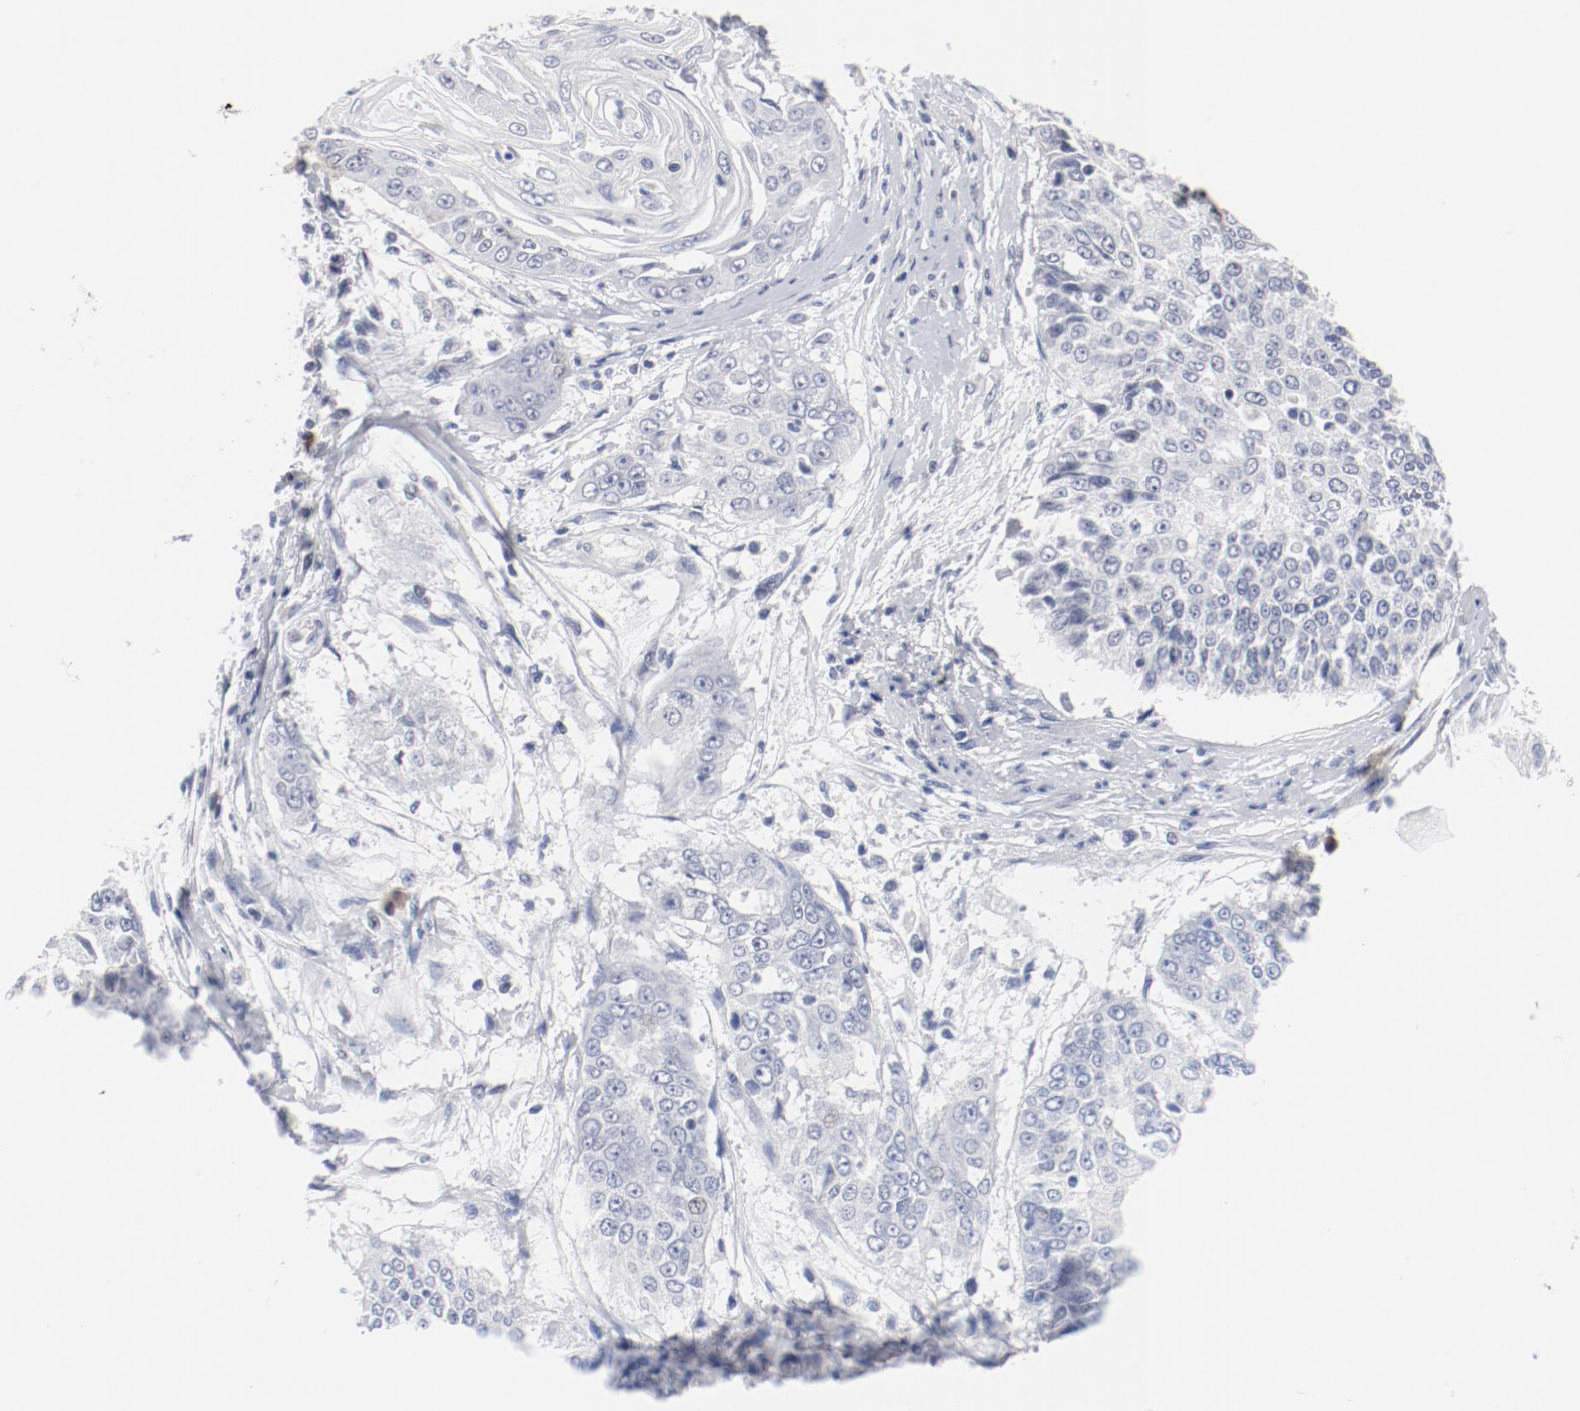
{"staining": {"intensity": "negative", "quantity": "none", "location": "none"}, "tissue": "cervical cancer", "cell_type": "Tumor cells", "image_type": "cancer", "snomed": [{"axis": "morphology", "description": "Squamous cell carcinoma, NOS"}, {"axis": "topography", "description": "Cervix"}], "caption": "High power microscopy image of an immunohistochemistry photomicrograph of cervical cancer (squamous cell carcinoma), revealing no significant positivity in tumor cells.", "gene": "KCNK13", "patient": {"sex": "female", "age": 64}}